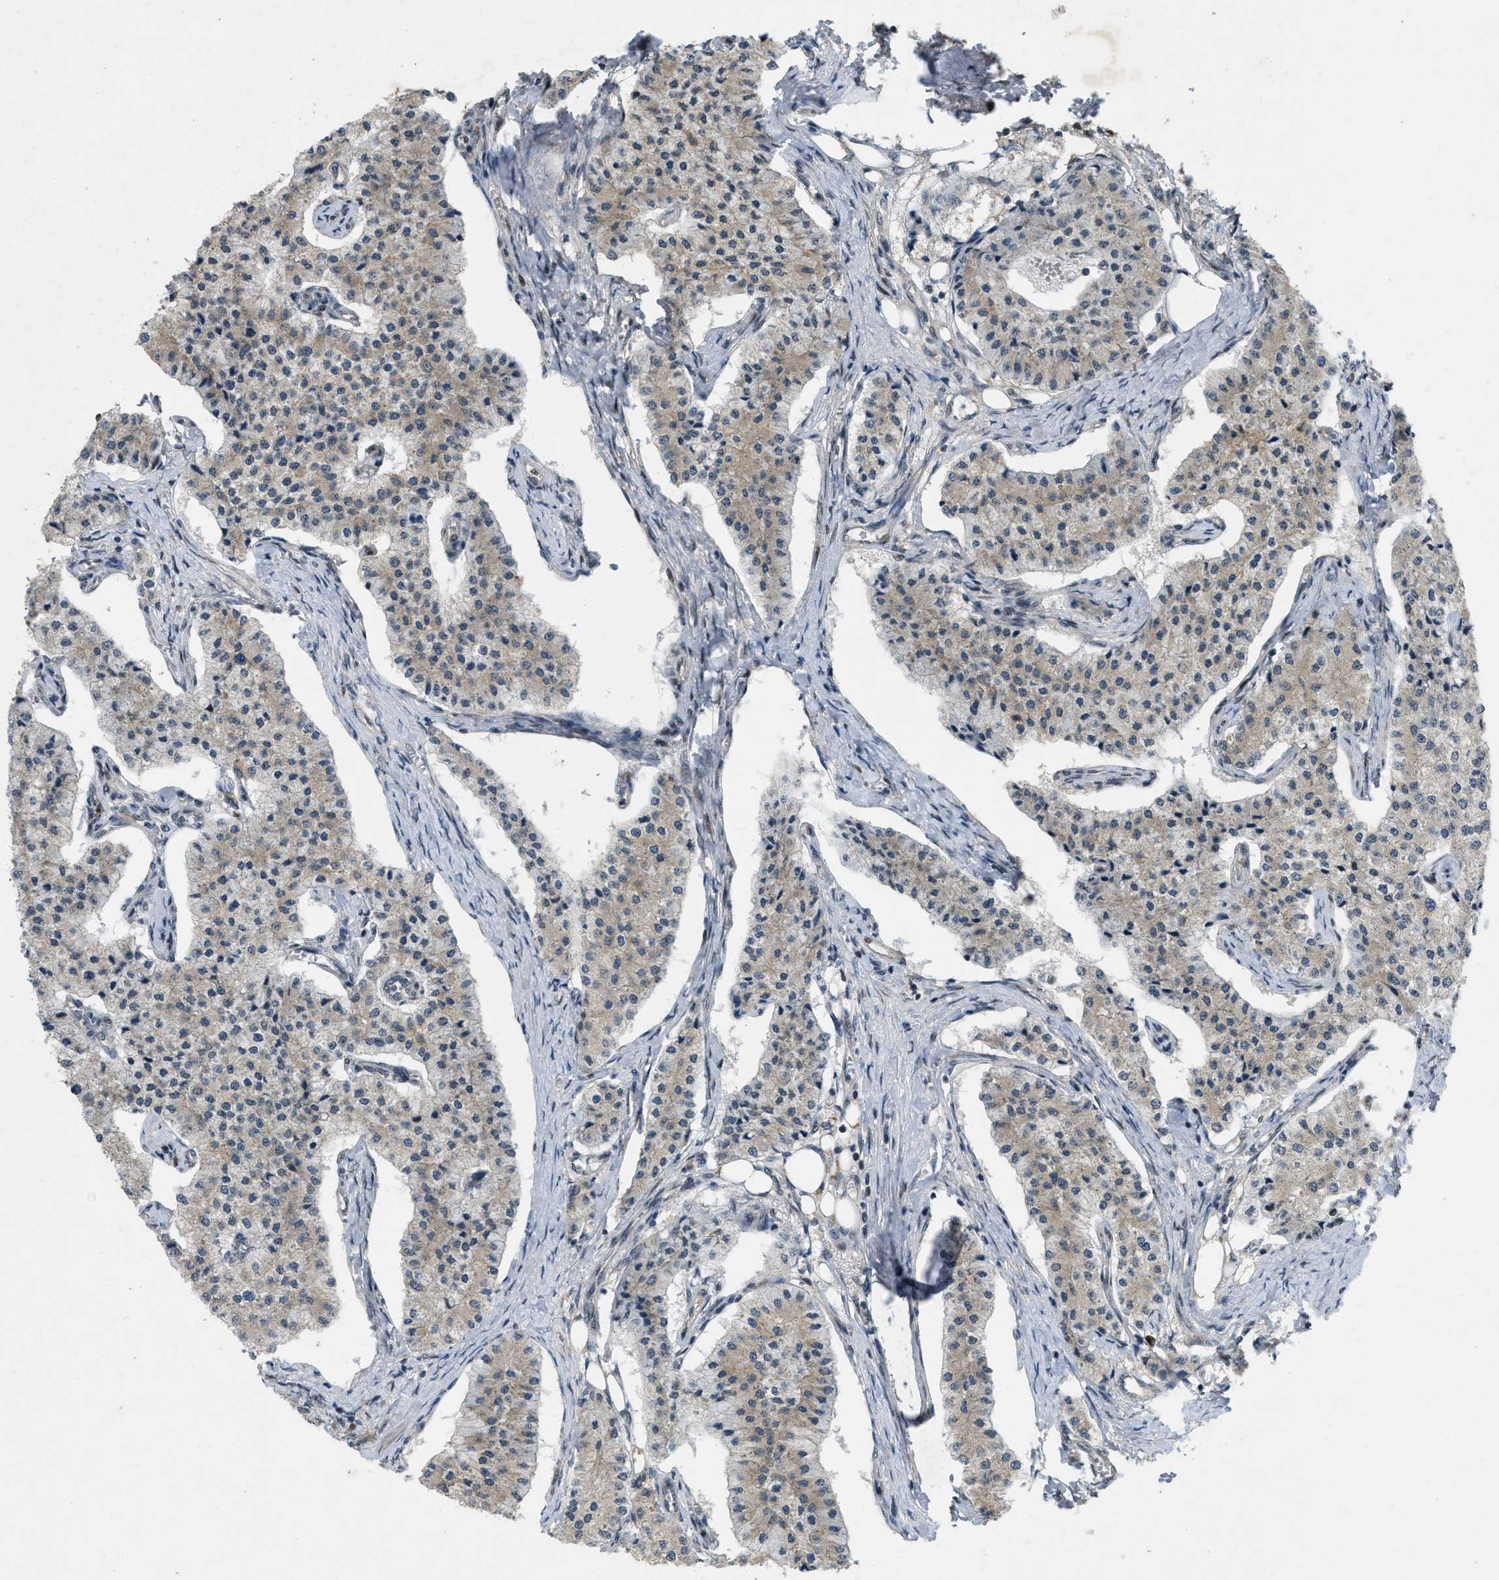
{"staining": {"intensity": "negative", "quantity": "none", "location": "none"}, "tissue": "carcinoid", "cell_type": "Tumor cells", "image_type": "cancer", "snomed": [{"axis": "morphology", "description": "Carcinoid, malignant, NOS"}, {"axis": "topography", "description": "Colon"}], "caption": "This micrograph is of malignant carcinoid stained with immunohistochemistry to label a protein in brown with the nuclei are counter-stained blue. There is no positivity in tumor cells.", "gene": "IFNLR1", "patient": {"sex": "female", "age": 52}}